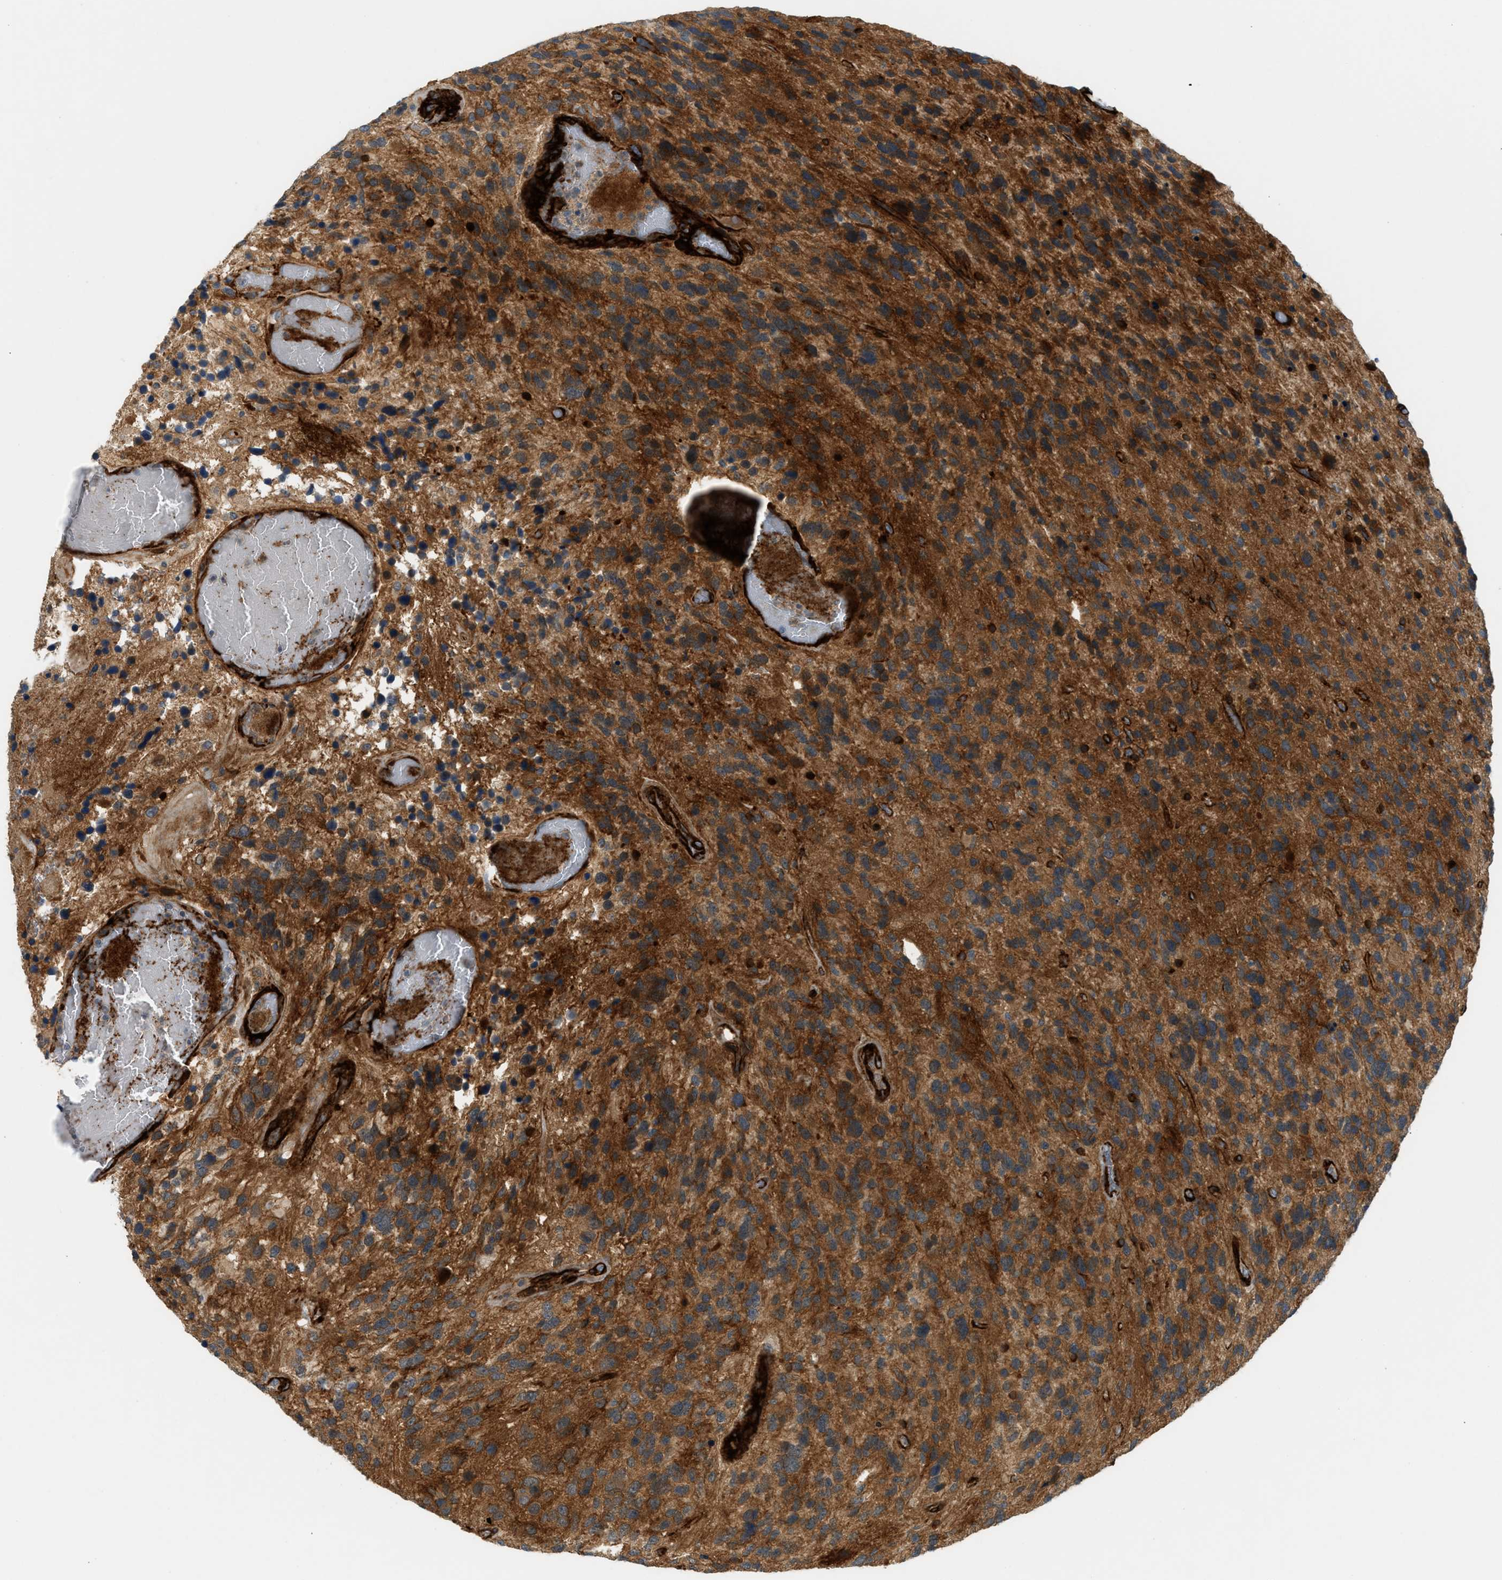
{"staining": {"intensity": "strong", "quantity": ">75%", "location": "cytoplasmic/membranous"}, "tissue": "glioma", "cell_type": "Tumor cells", "image_type": "cancer", "snomed": [{"axis": "morphology", "description": "Glioma, malignant, High grade"}, {"axis": "topography", "description": "Brain"}], "caption": "Immunohistochemistry (IHC) micrograph of neoplastic tissue: human malignant glioma (high-grade) stained using immunohistochemistry (IHC) displays high levels of strong protein expression localized specifically in the cytoplasmic/membranous of tumor cells, appearing as a cytoplasmic/membranous brown color.", "gene": "EDNRA", "patient": {"sex": "female", "age": 58}}